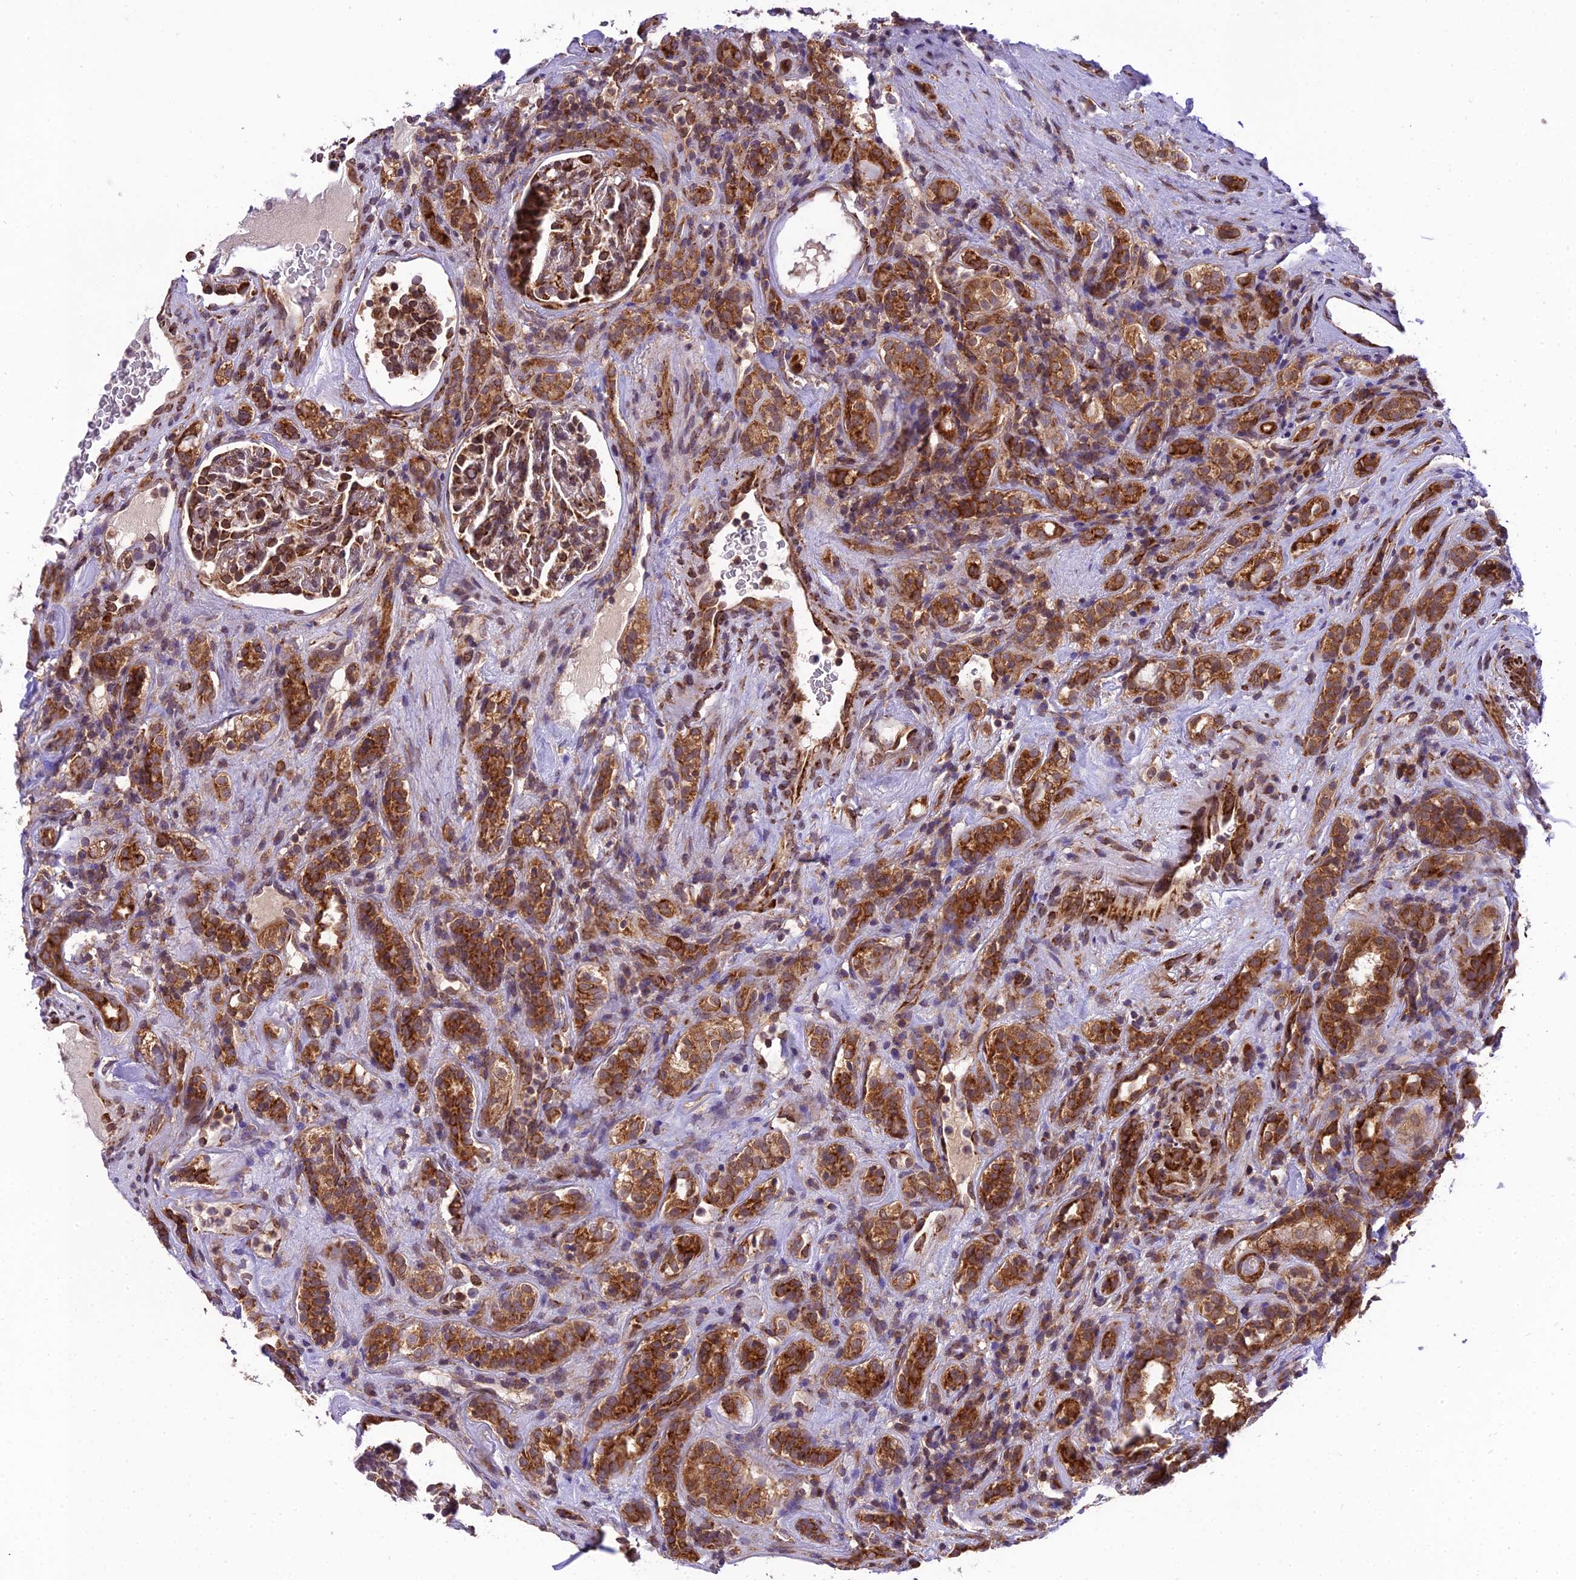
{"staining": {"intensity": "strong", "quantity": ">75%", "location": "cytoplasmic/membranous"}, "tissue": "renal cancer", "cell_type": "Tumor cells", "image_type": "cancer", "snomed": [{"axis": "morphology", "description": "Normal tissue, NOS"}, {"axis": "morphology", "description": "Adenocarcinoma, NOS"}, {"axis": "topography", "description": "Kidney"}], "caption": "Human renal cancer stained with a protein marker demonstrates strong staining in tumor cells.", "gene": "DHCR7", "patient": {"sex": "female", "age": 72}}